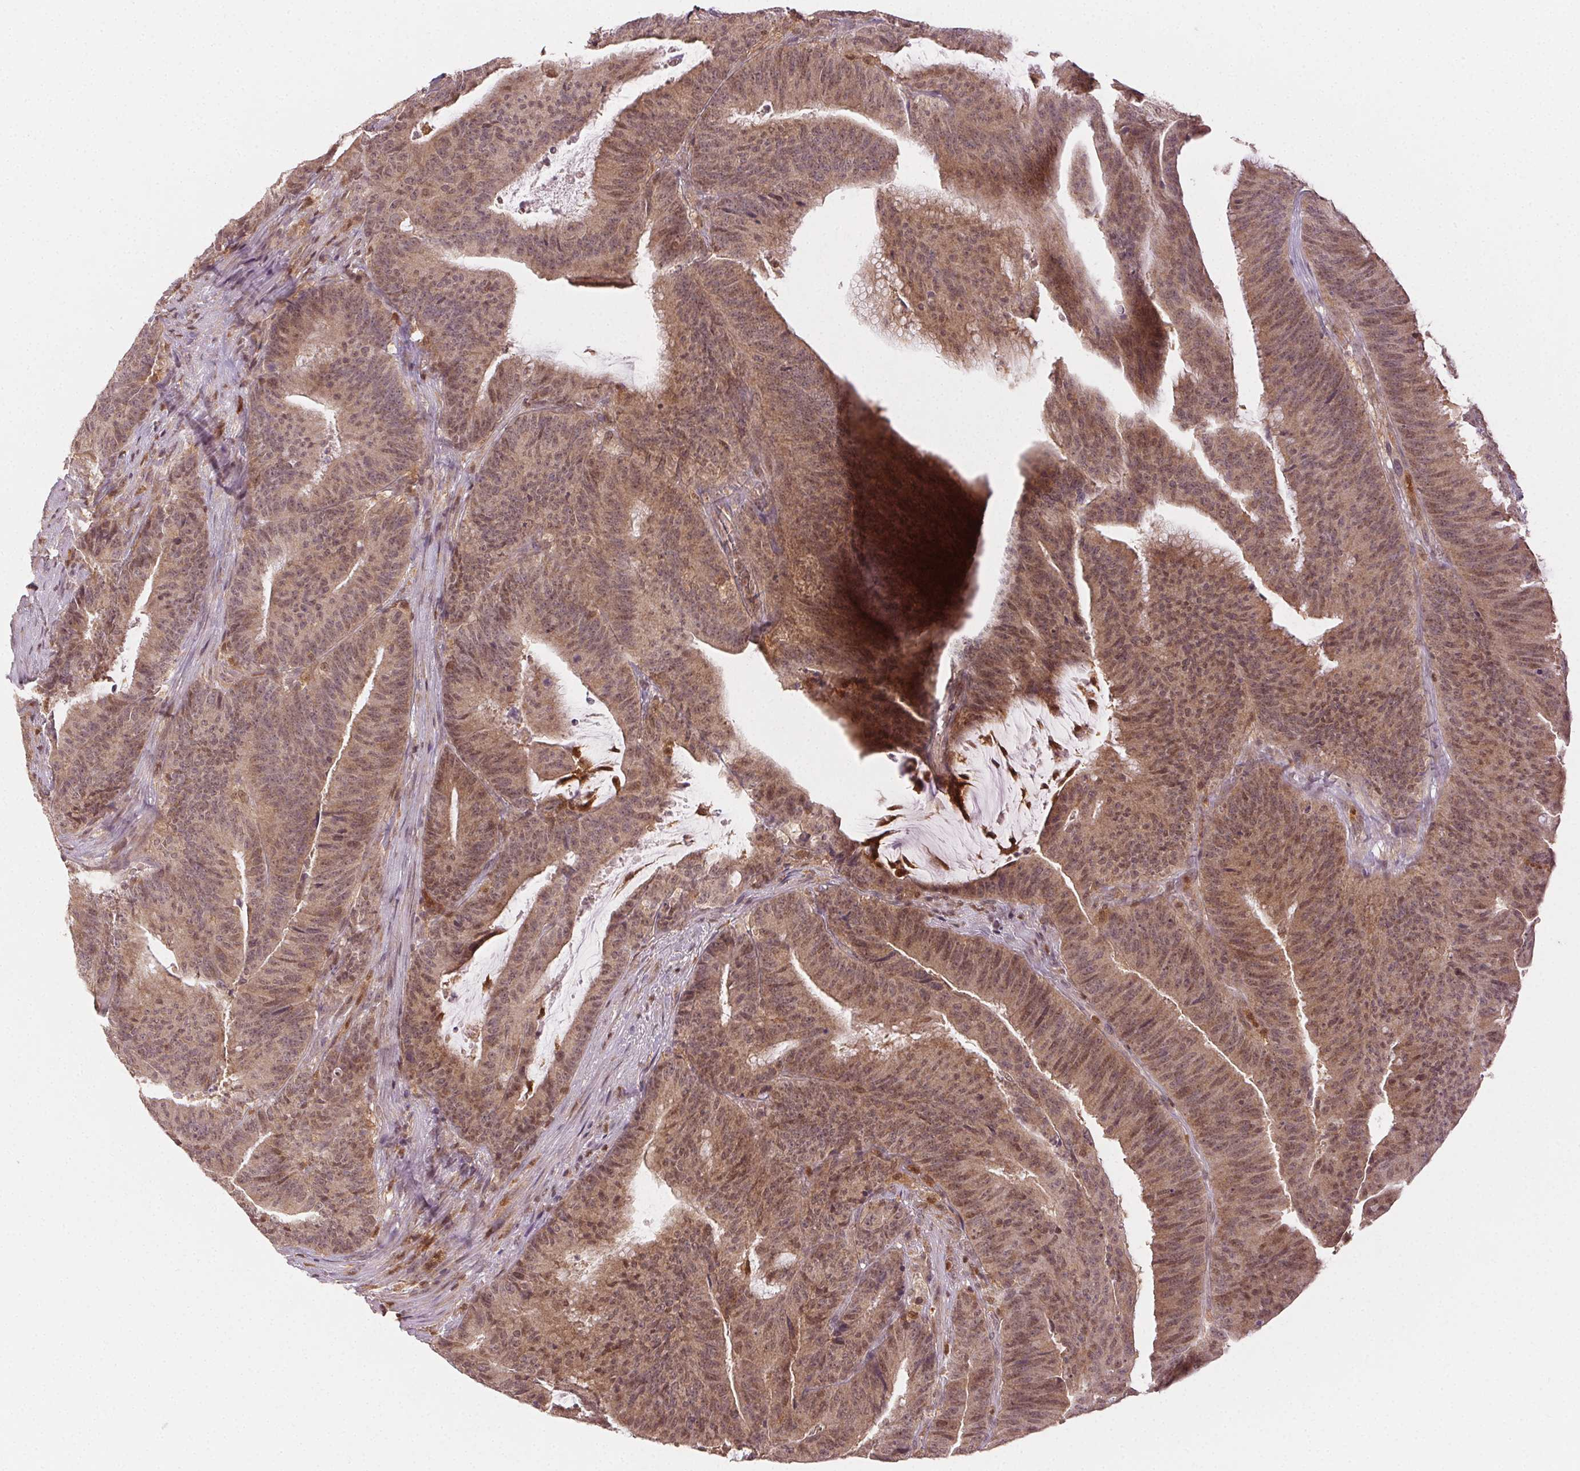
{"staining": {"intensity": "weak", "quantity": "25%-75%", "location": "cytoplasmic/membranous,nuclear"}, "tissue": "colorectal cancer", "cell_type": "Tumor cells", "image_type": "cancer", "snomed": [{"axis": "morphology", "description": "Adenocarcinoma, NOS"}, {"axis": "topography", "description": "Colon"}], "caption": "Human colorectal cancer stained for a protein (brown) demonstrates weak cytoplasmic/membranous and nuclear positive expression in approximately 25%-75% of tumor cells.", "gene": "MAPK14", "patient": {"sex": "female", "age": 78}}